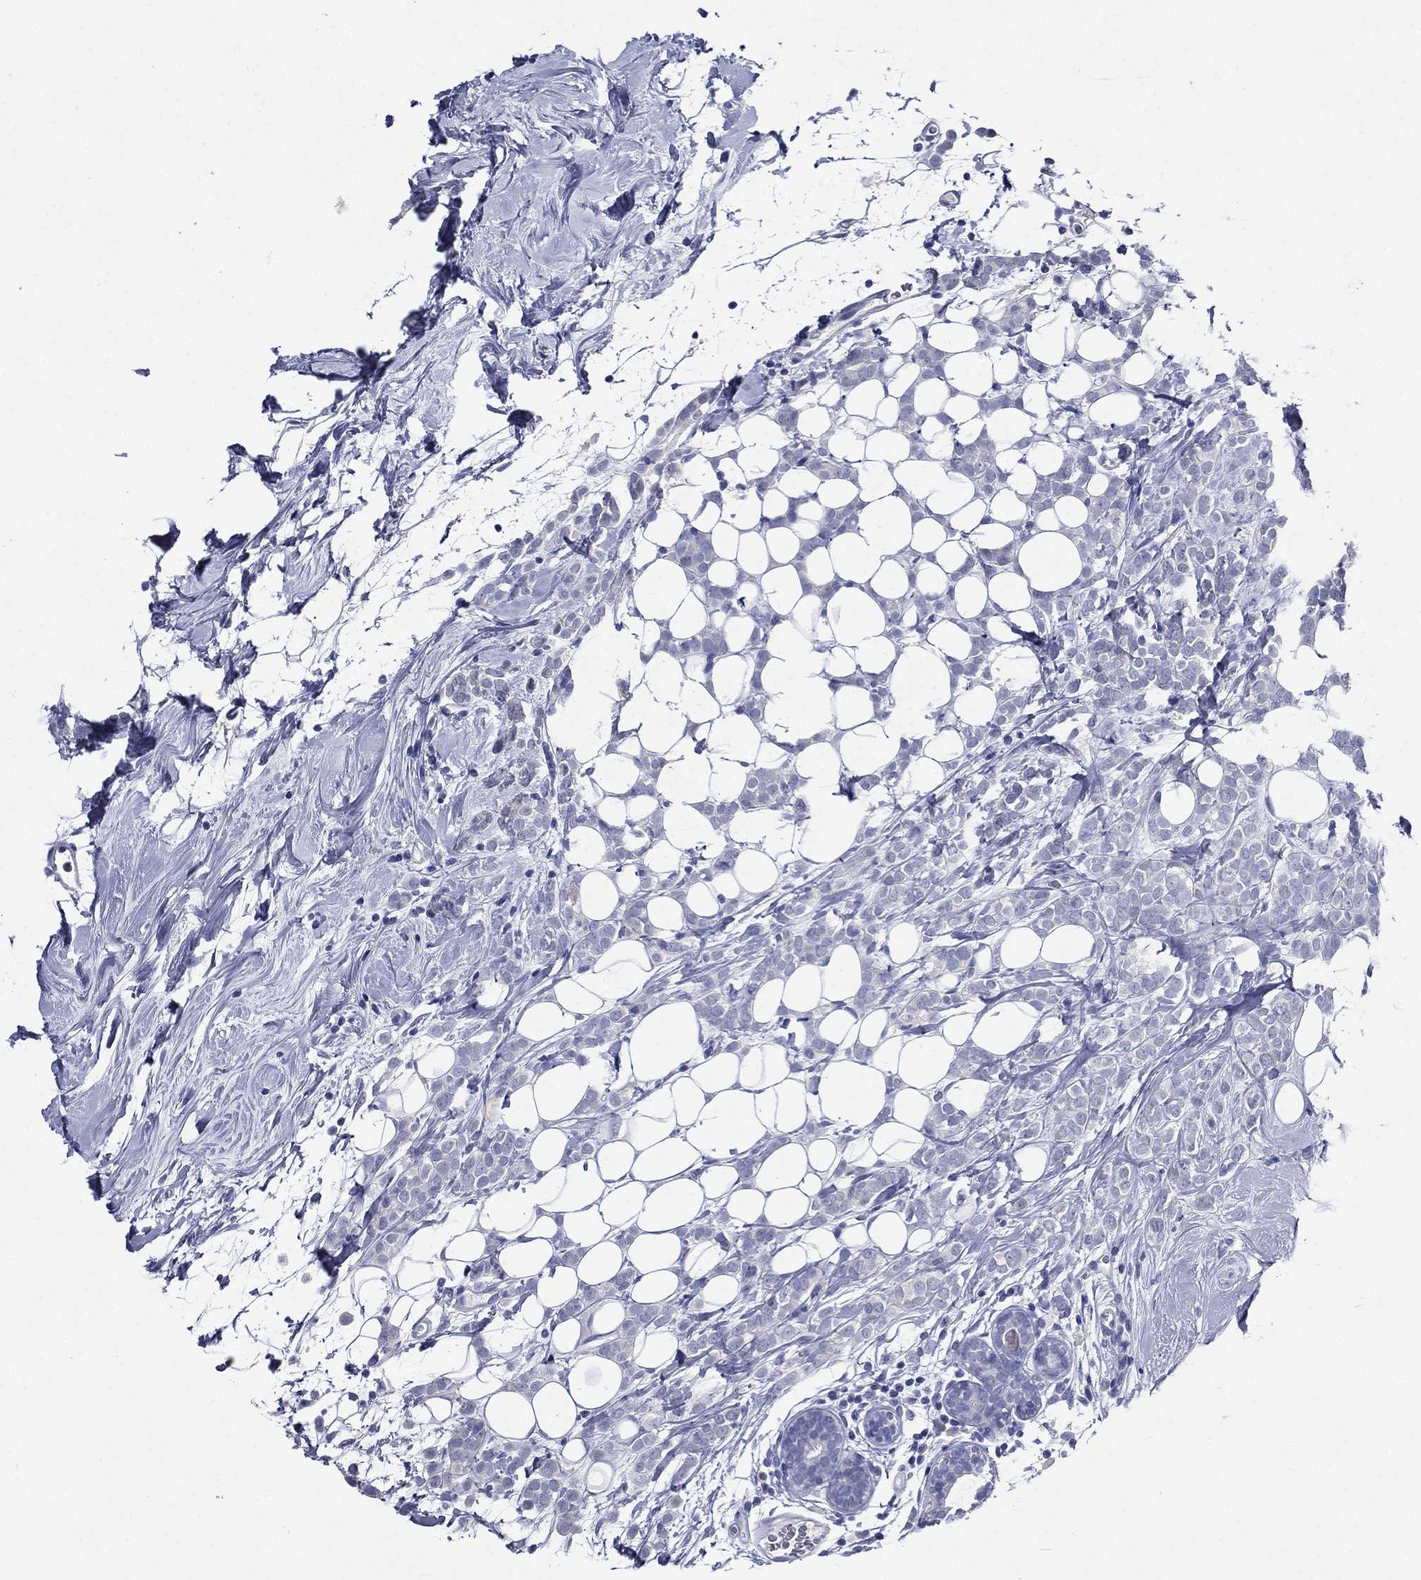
{"staining": {"intensity": "negative", "quantity": "none", "location": "none"}, "tissue": "breast cancer", "cell_type": "Tumor cells", "image_type": "cancer", "snomed": [{"axis": "morphology", "description": "Lobular carcinoma"}, {"axis": "topography", "description": "Breast"}], "caption": "Breast cancer was stained to show a protein in brown. There is no significant positivity in tumor cells.", "gene": "TGM1", "patient": {"sex": "female", "age": 49}}